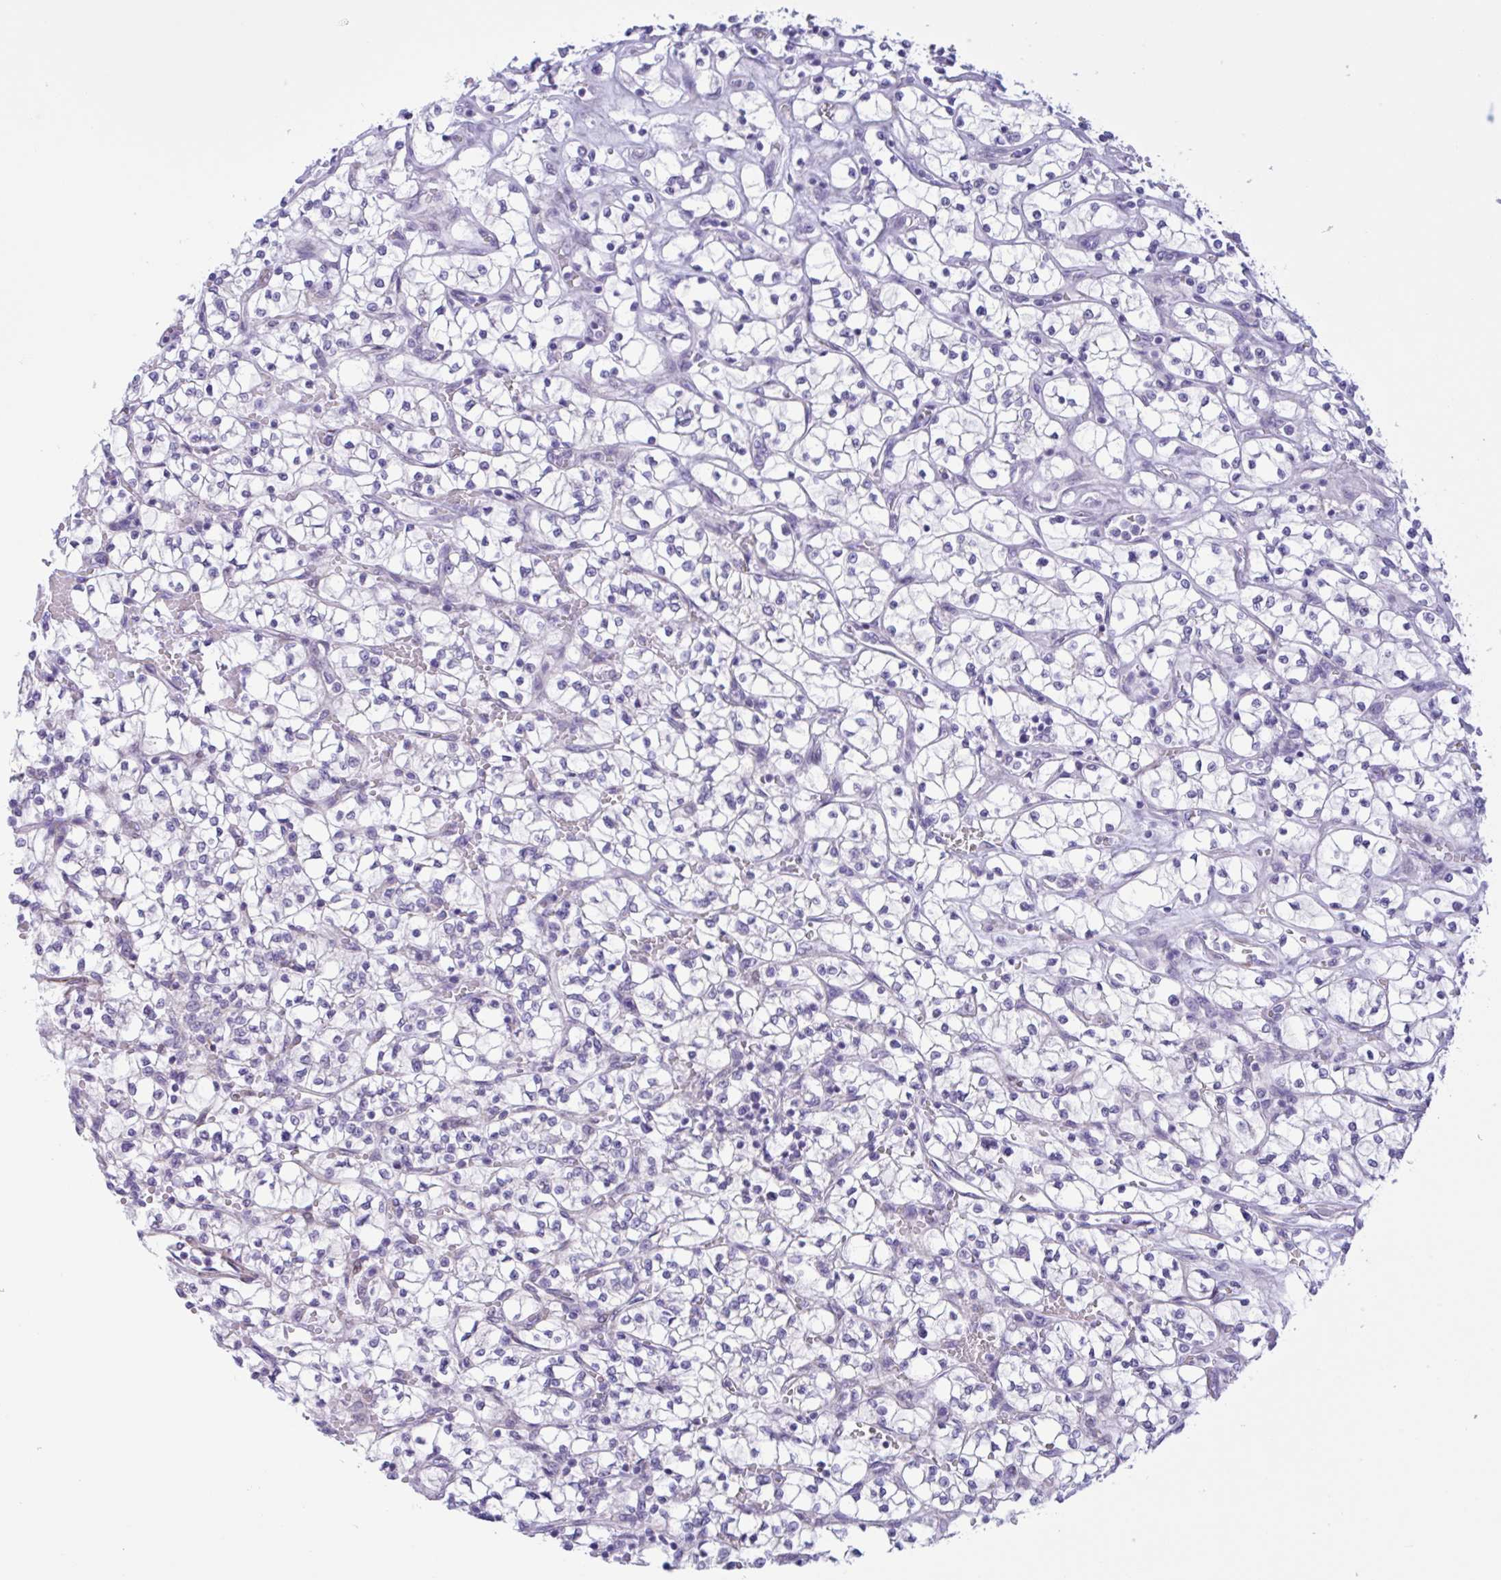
{"staining": {"intensity": "negative", "quantity": "none", "location": "none"}, "tissue": "renal cancer", "cell_type": "Tumor cells", "image_type": "cancer", "snomed": [{"axis": "morphology", "description": "Adenocarcinoma, NOS"}, {"axis": "topography", "description": "Kidney"}], "caption": "Immunohistochemical staining of human renal adenocarcinoma shows no significant positivity in tumor cells.", "gene": "AHCYL2", "patient": {"sex": "female", "age": 64}}